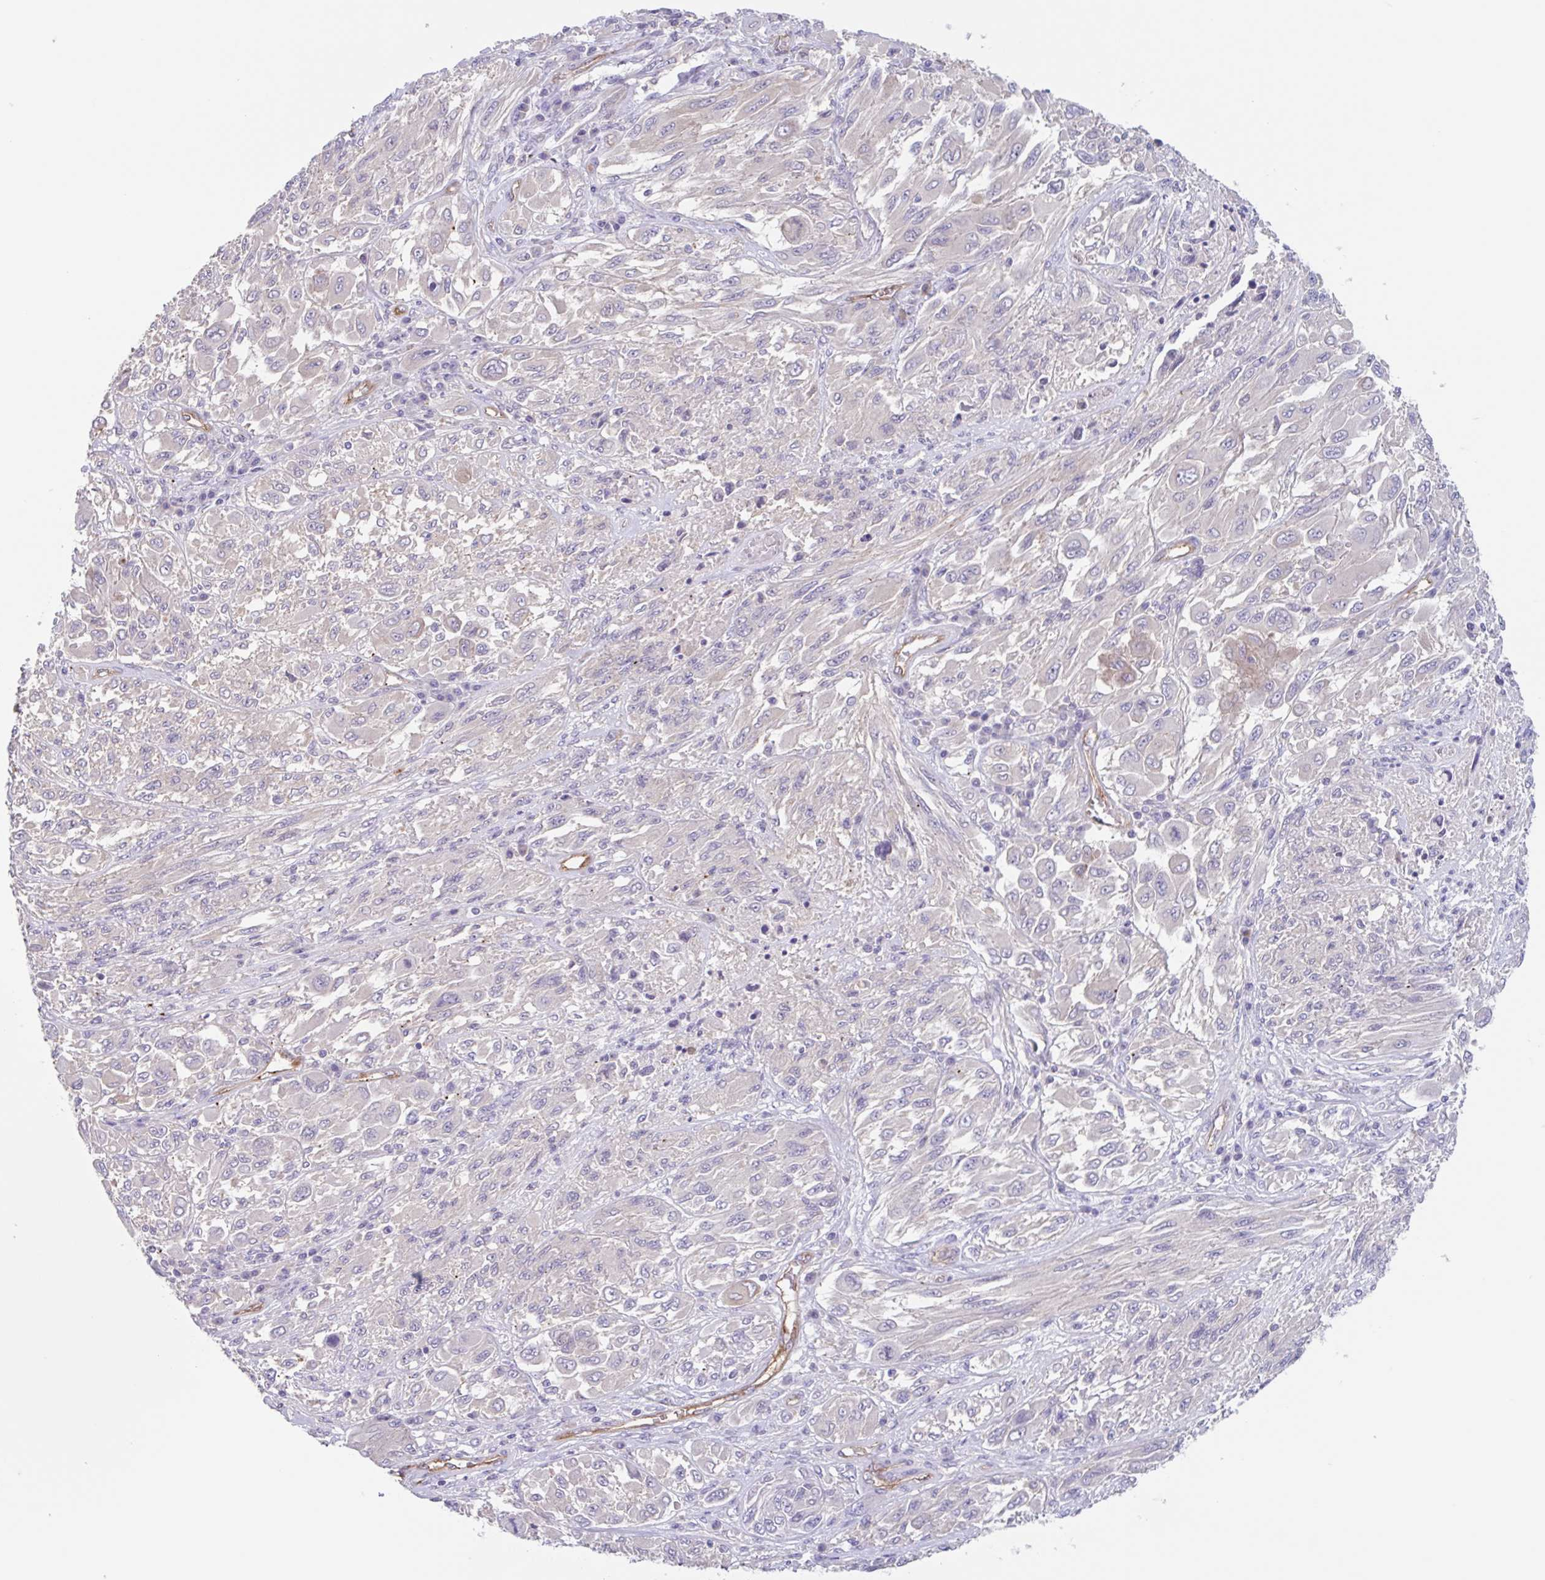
{"staining": {"intensity": "negative", "quantity": "none", "location": "none"}, "tissue": "melanoma", "cell_type": "Tumor cells", "image_type": "cancer", "snomed": [{"axis": "morphology", "description": "Malignant melanoma, NOS"}, {"axis": "topography", "description": "Skin"}], "caption": "Immunohistochemical staining of human melanoma reveals no significant positivity in tumor cells.", "gene": "EHD4", "patient": {"sex": "female", "age": 91}}